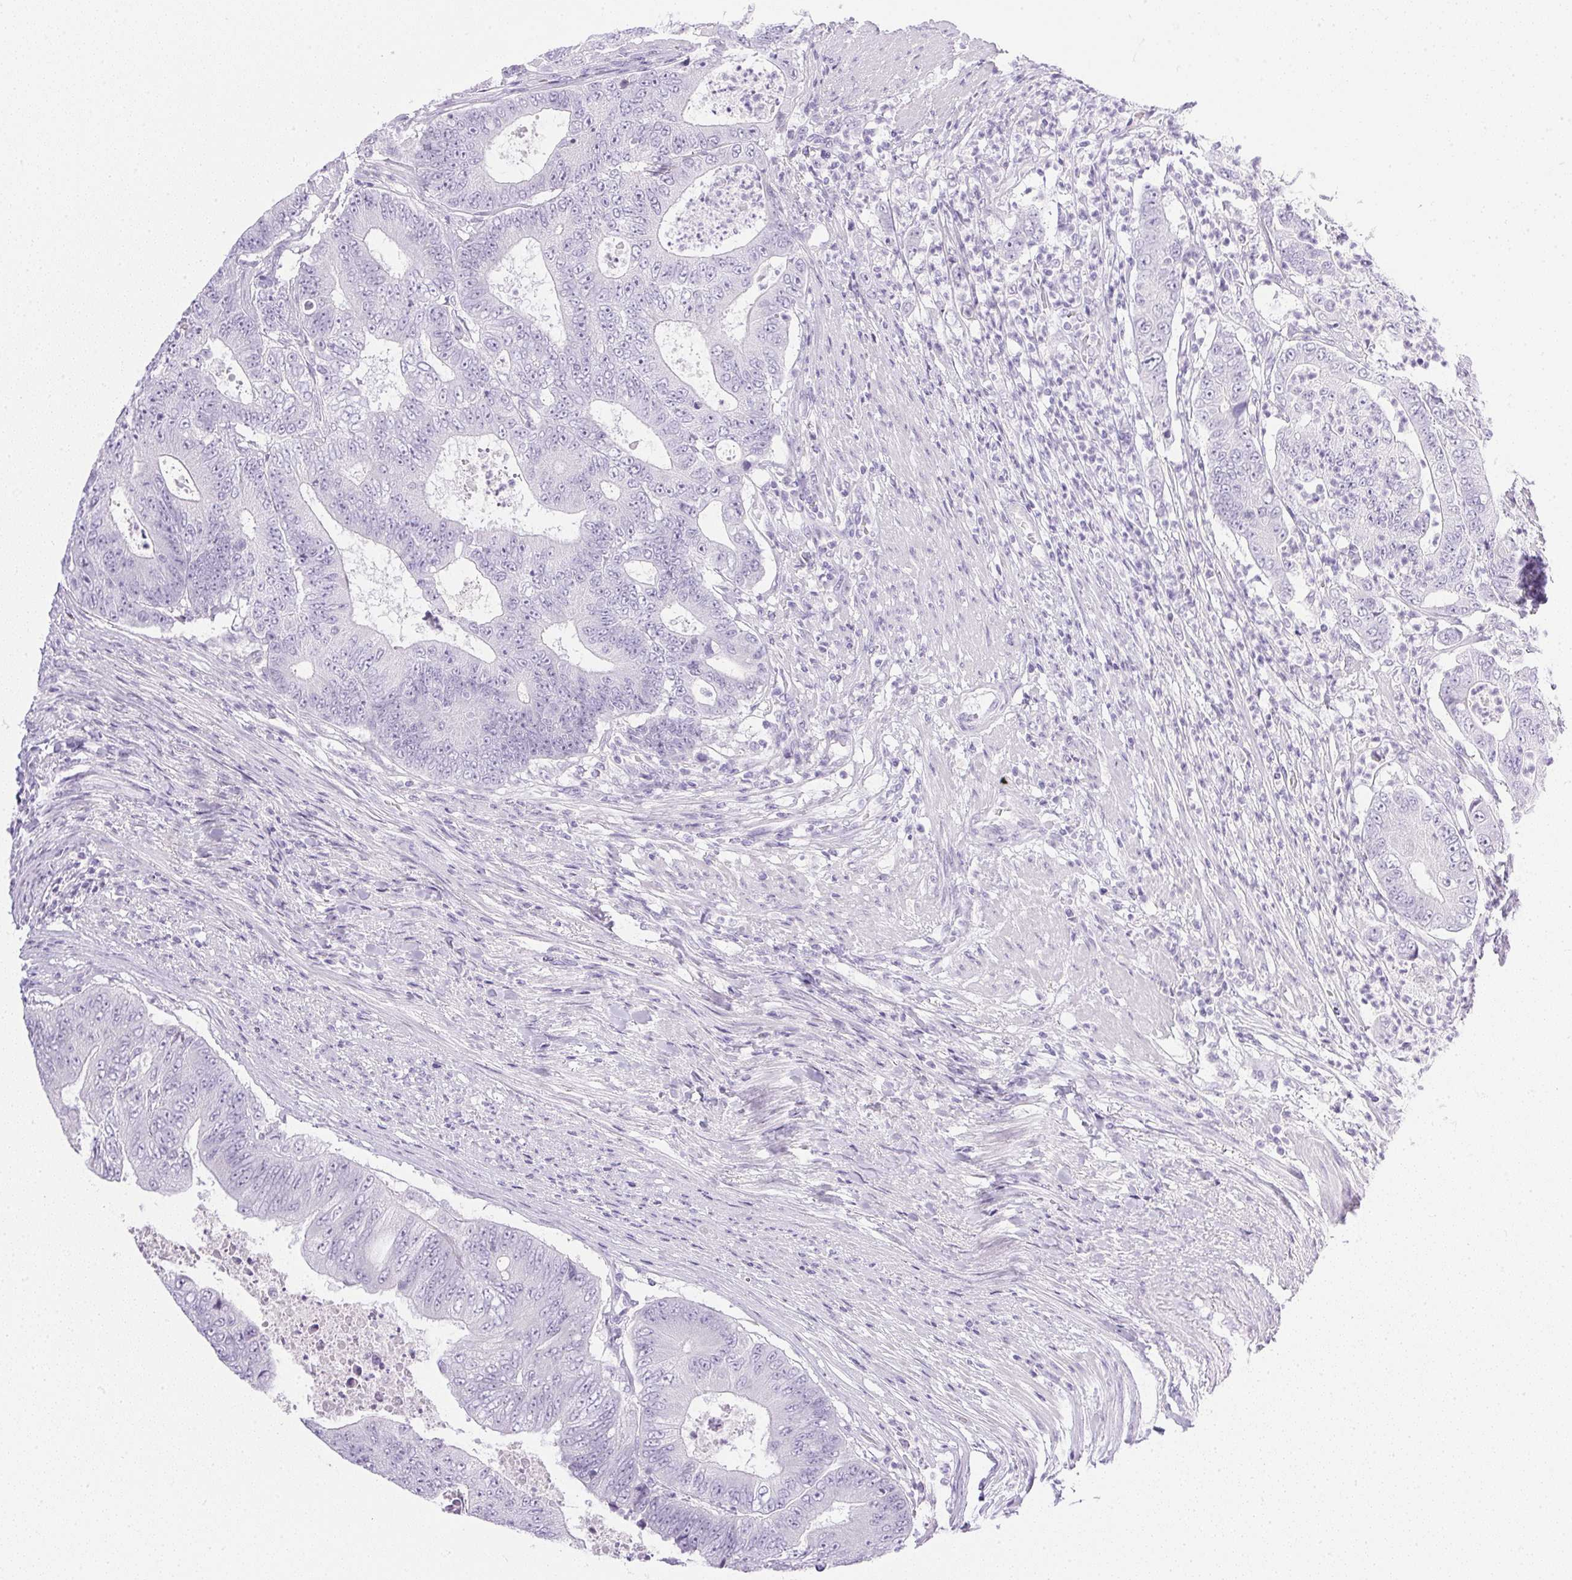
{"staining": {"intensity": "negative", "quantity": "none", "location": "none"}, "tissue": "colorectal cancer", "cell_type": "Tumor cells", "image_type": "cancer", "snomed": [{"axis": "morphology", "description": "Adenocarcinoma, NOS"}, {"axis": "topography", "description": "Colon"}], "caption": "The micrograph shows no staining of tumor cells in adenocarcinoma (colorectal).", "gene": "CPB1", "patient": {"sex": "female", "age": 48}}